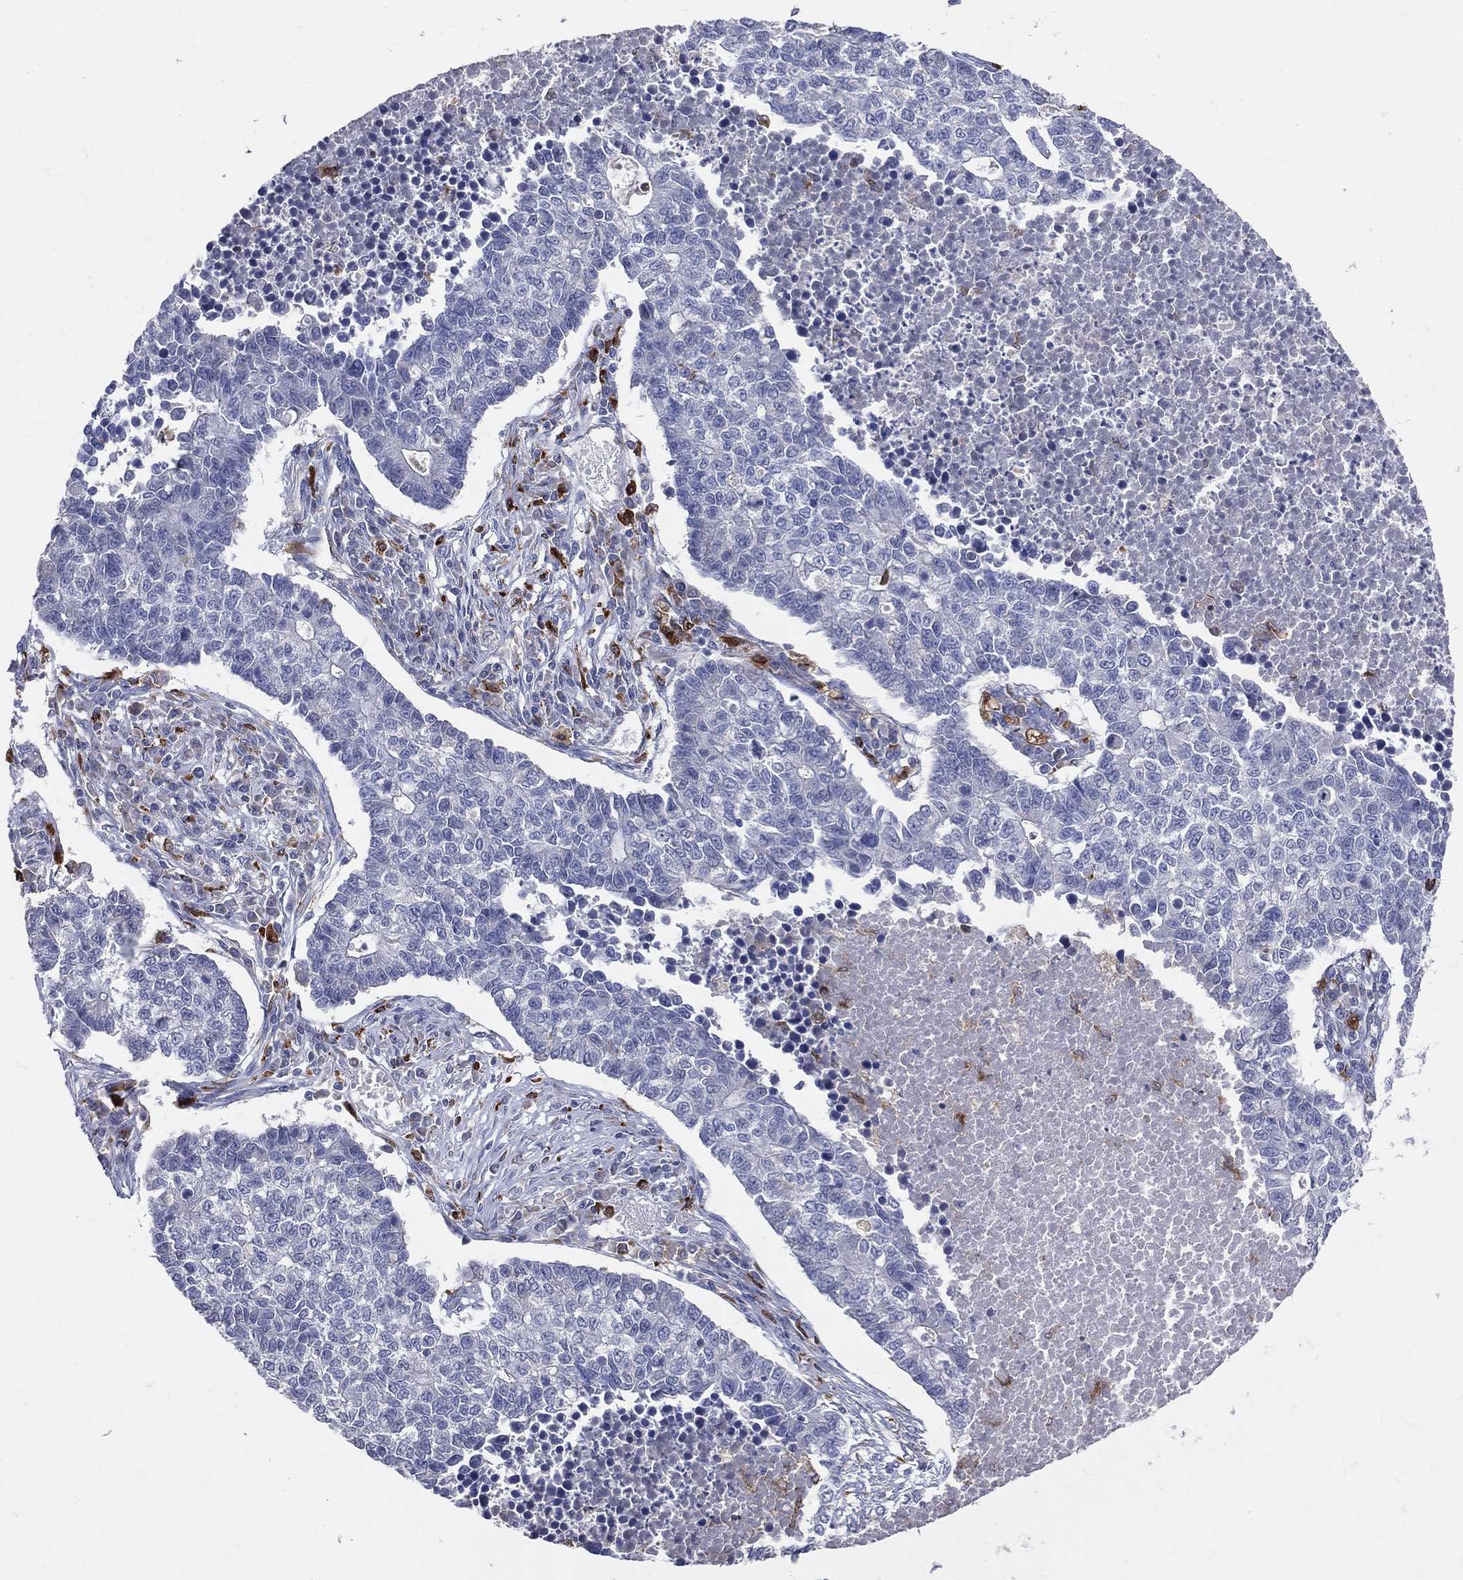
{"staining": {"intensity": "negative", "quantity": "none", "location": "none"}, "tissue": "lung cancer", "cell_type": "Tumor cells", "image_type": "cancer", "snomed": [{"axis": "morphology", "description": "Adenocarcinoma, NOS"}, {"axis": "topography", "description": "Lung"}], "caption": "Lung cancer stained for a protein using immunohistochemistry reveals no expression tumor cells.", "gene": "CD74", "patient": {"sex": "male", "age": 57}}